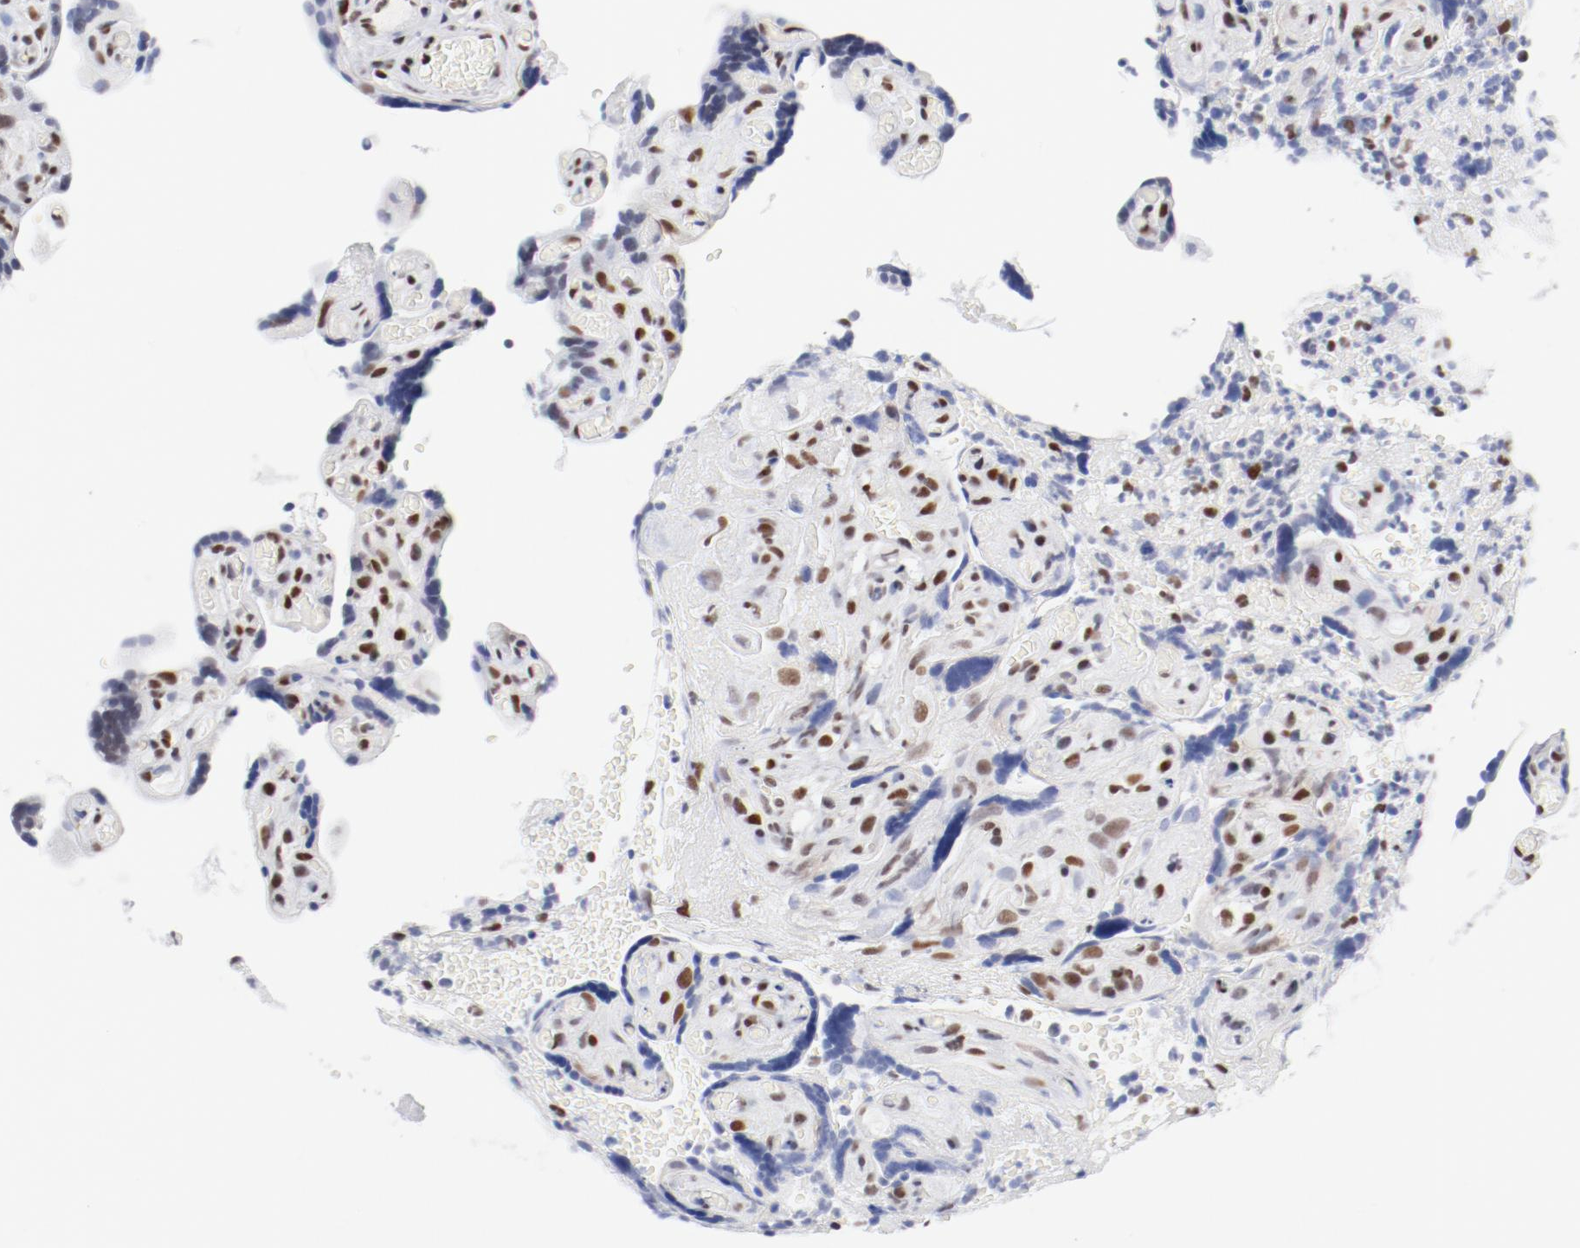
{"staining": {"intensity": "strong", "quantity": ">75%", "location": "nuclear"}, "tissue": "placenta", "cell_type": "Decidual cells", "image_type": "normal", "snomed": [{"axis": "morphology", "description": "Normal tissue, NOS"}, {"axis": "topography", "description": "Placenta"}], "caption": "A brown stain labels strong nuclear expression of a protein in decidual cells of normal placenta.", "gene": "ATF2", "patient": {"sex": "female", "age": 30}}